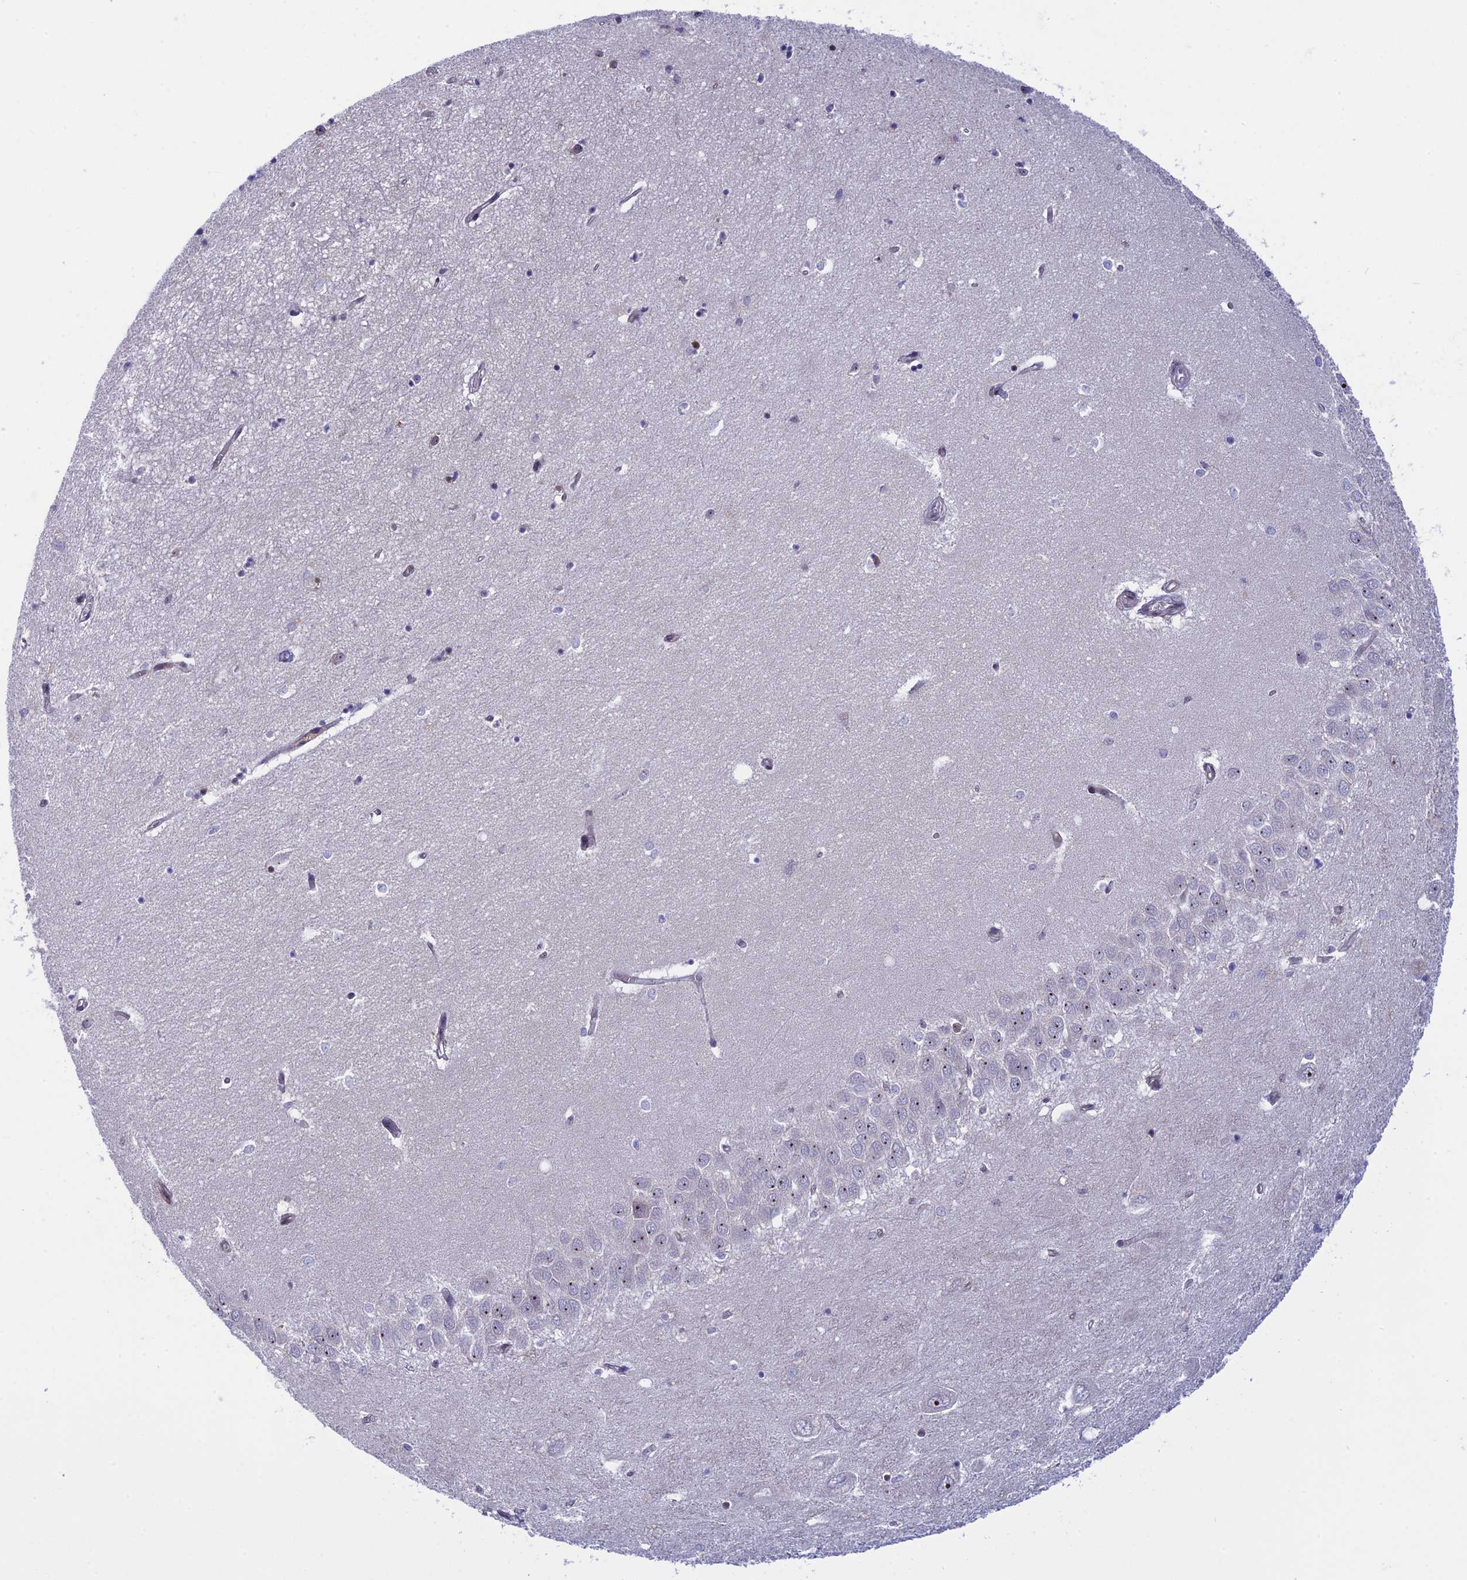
{"staining": {"intensity": "moderate", "quantity": "<25%", "location": "nuclear"}, "tissue": "hippocampus", "cell_type": "Glial cells", "image_type": "normal", "snomed": [{"axis": "morphology", "description": "Normal tissue, NOS"}, {"axis": "topography", "description": "Hippocampus"}], "caption": "A low amount of moderate nuclear staining is identified in approximately <25% of glial cells in unremarkable hippocampus. Immunohistochemistry stains the protein in brown and the nuclei are stained blue.", "gene": "CCDC86", "patient": {"sex": "female", "age": 64}}